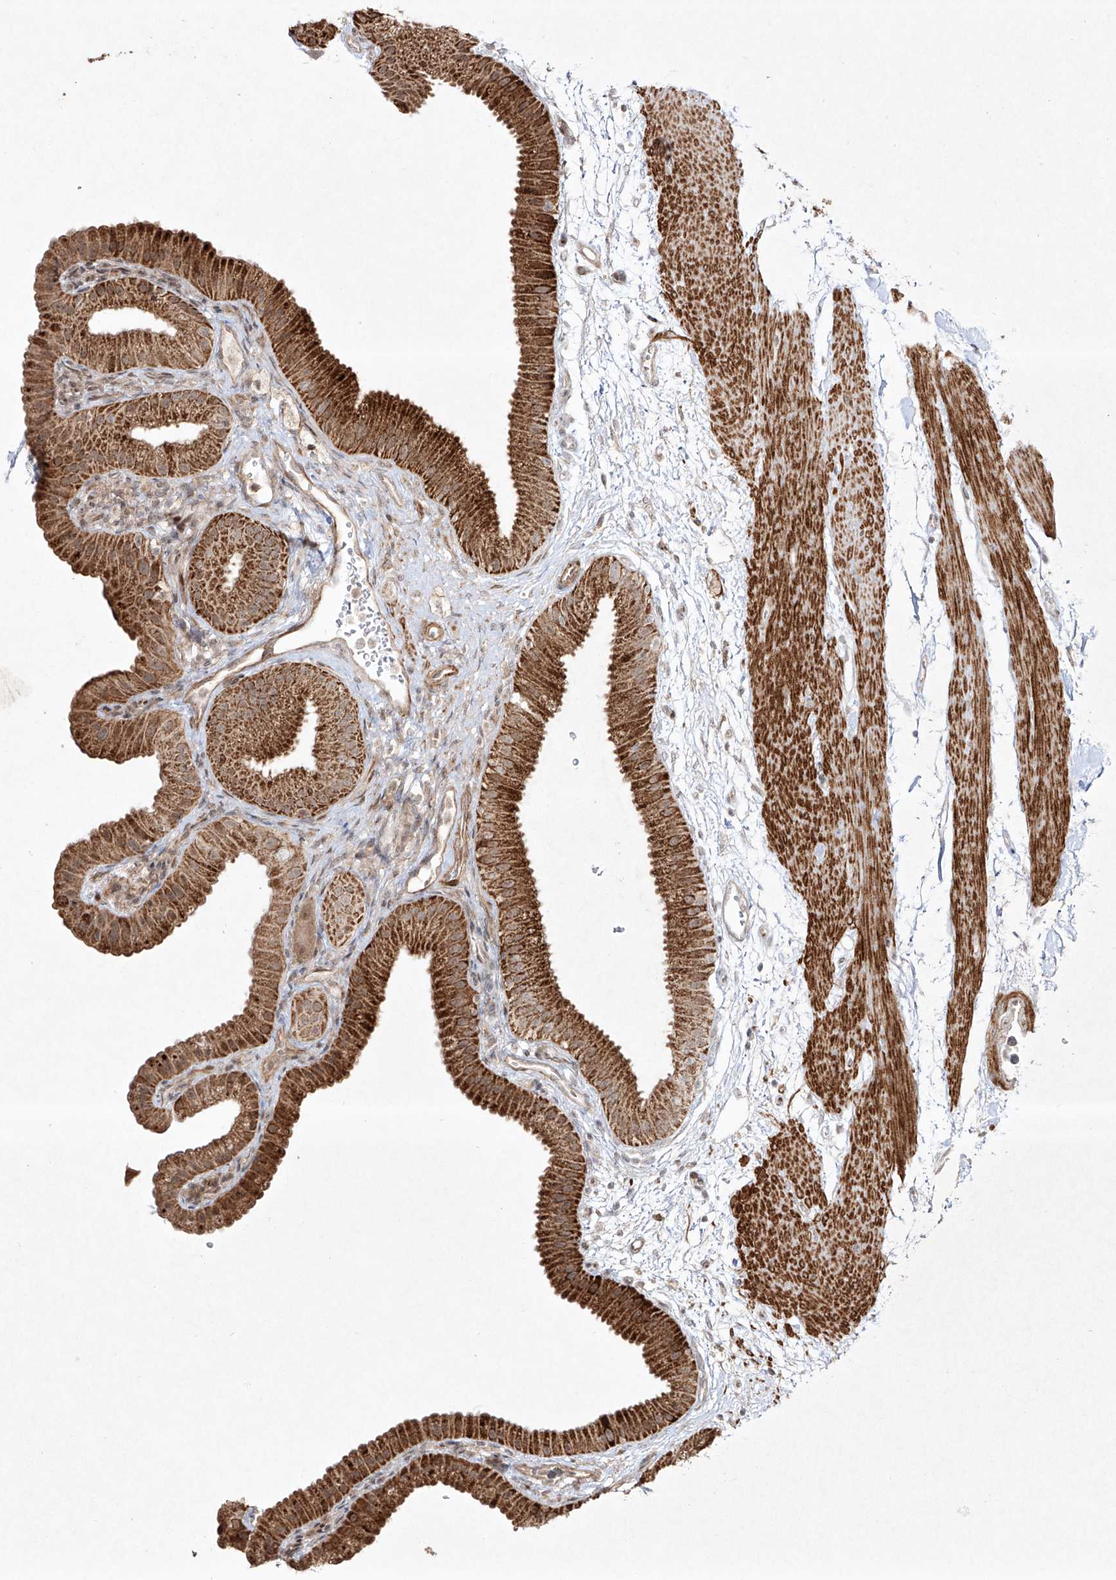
{"staining": {"intensity": "strong", "quantity": ">75%", "location": "cytoplasmic/membranous"}, "tissue": "gallbladder", "cell_type": "Glandular cells", "image_type": "normal", "snomed": [{"axis": "morphology", "description": "Normal tissue, NOS"}, {"axis": "topography", "description": "Gallbladder"}], "caption": "Glandular cells show high levels of strong cytoplasmic/membranous staining in approximately >75% of cells in benign human gallbladder. Using DAB (3,3'-diaminobenzidine) (brown) and hematoxylin (blue) stains, captured at high magnification using brightfield microscopy.", "gene": "KDM1B", "patient": {"sex": "female", "age": 64}}